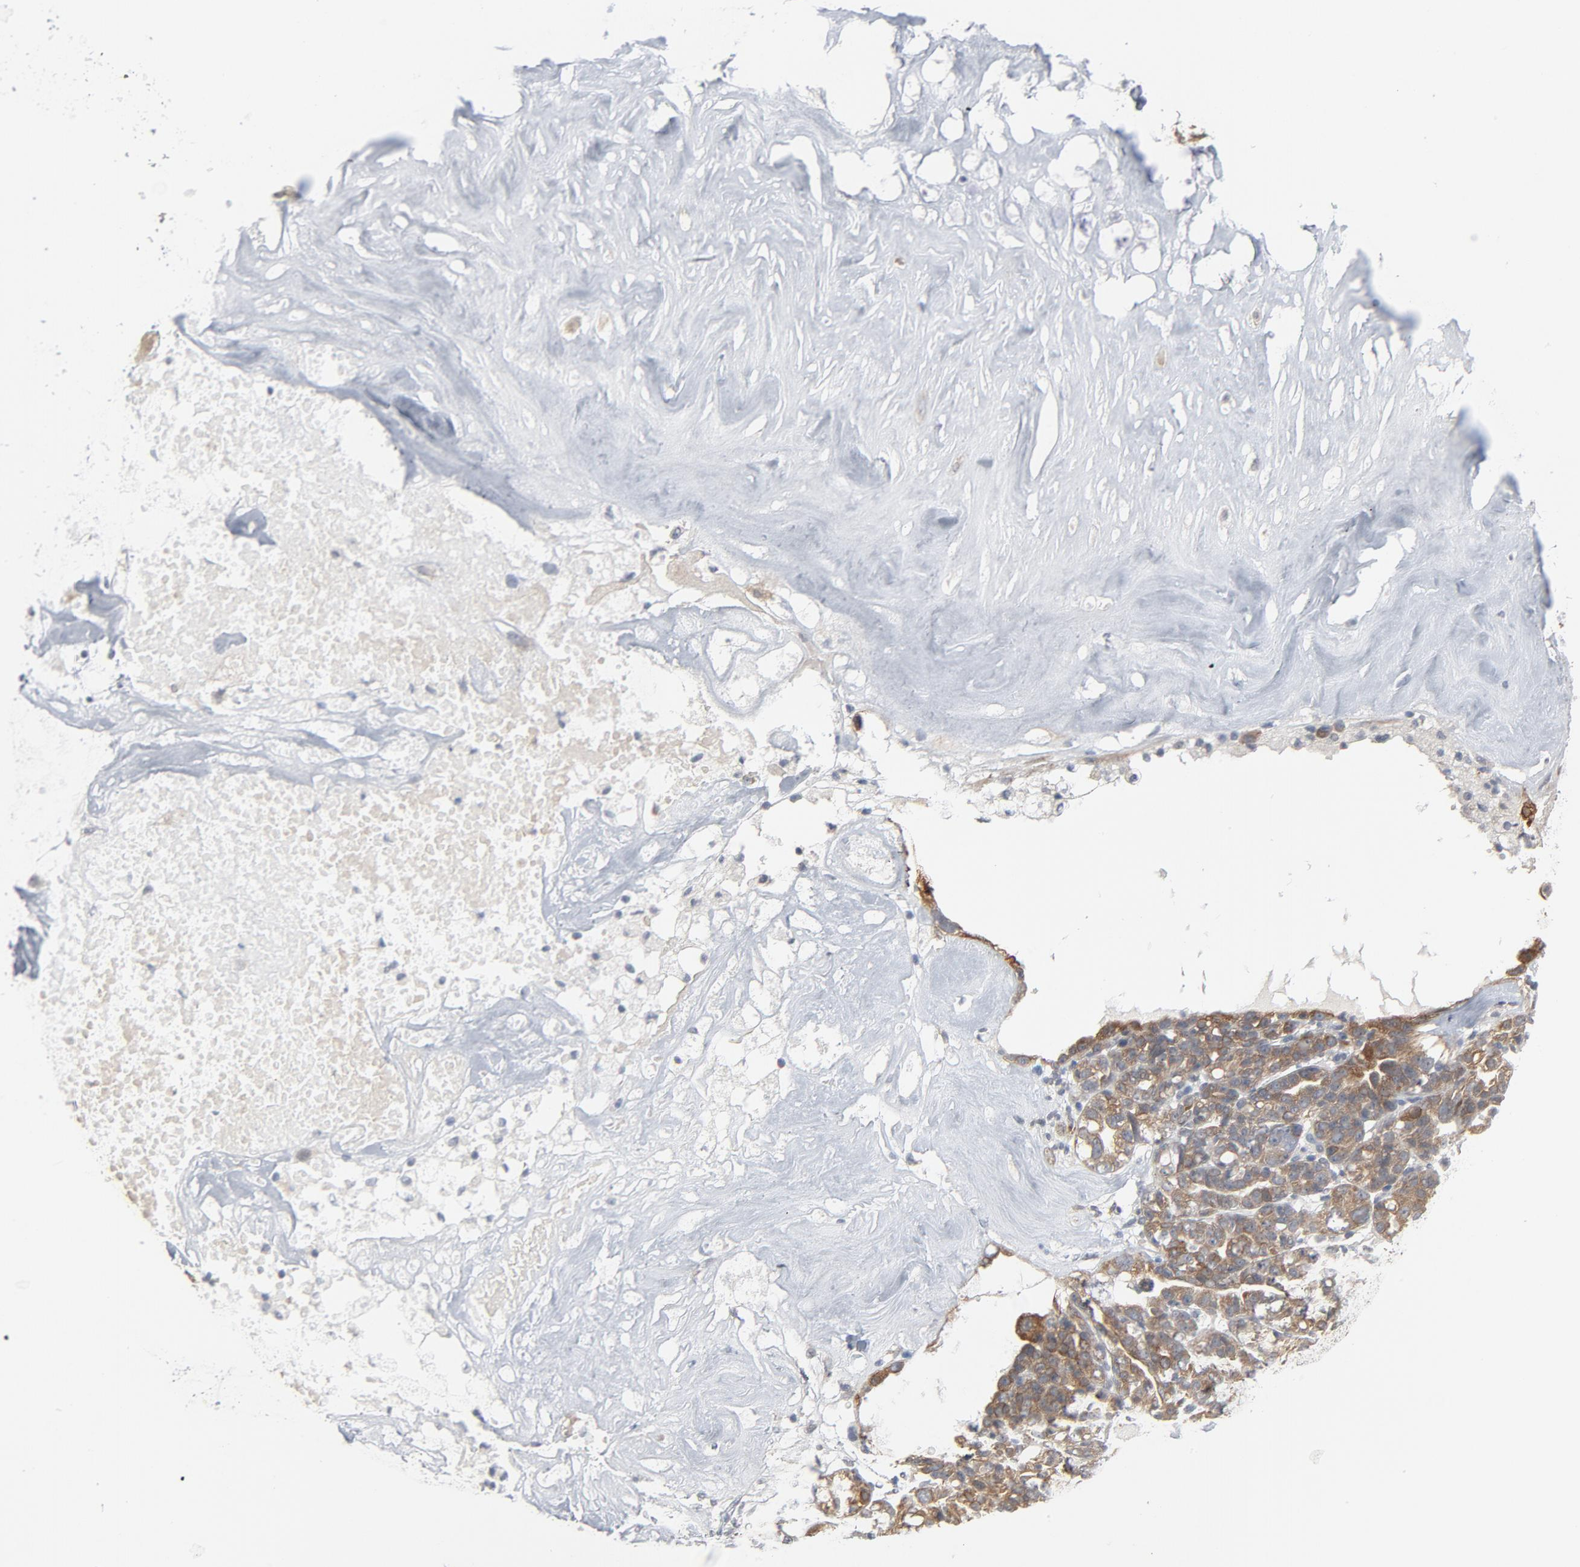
{"staining": {"intensity": "moderate", "quantity": ">75%", "location": "cytoplasmic/membranous"}, "tissue": "ovarian cancer", "cell_type": "Tumor cells", "image_type": "cancer", "snomed": [{"axis": "morphology", "description": "Cystadenocarcinoma, serous, NOS"}, {"axis": "topography", "description": "Ovary"}], "caption": "Ovarian serous cystadenocarcinoma stained with a brown dye demonstrates moderate cytoplasmic/membranous positive staining in about >75% of tumor cells.", "gene": "ITPR3", "patient": {"sex": "female", "age": 66}}